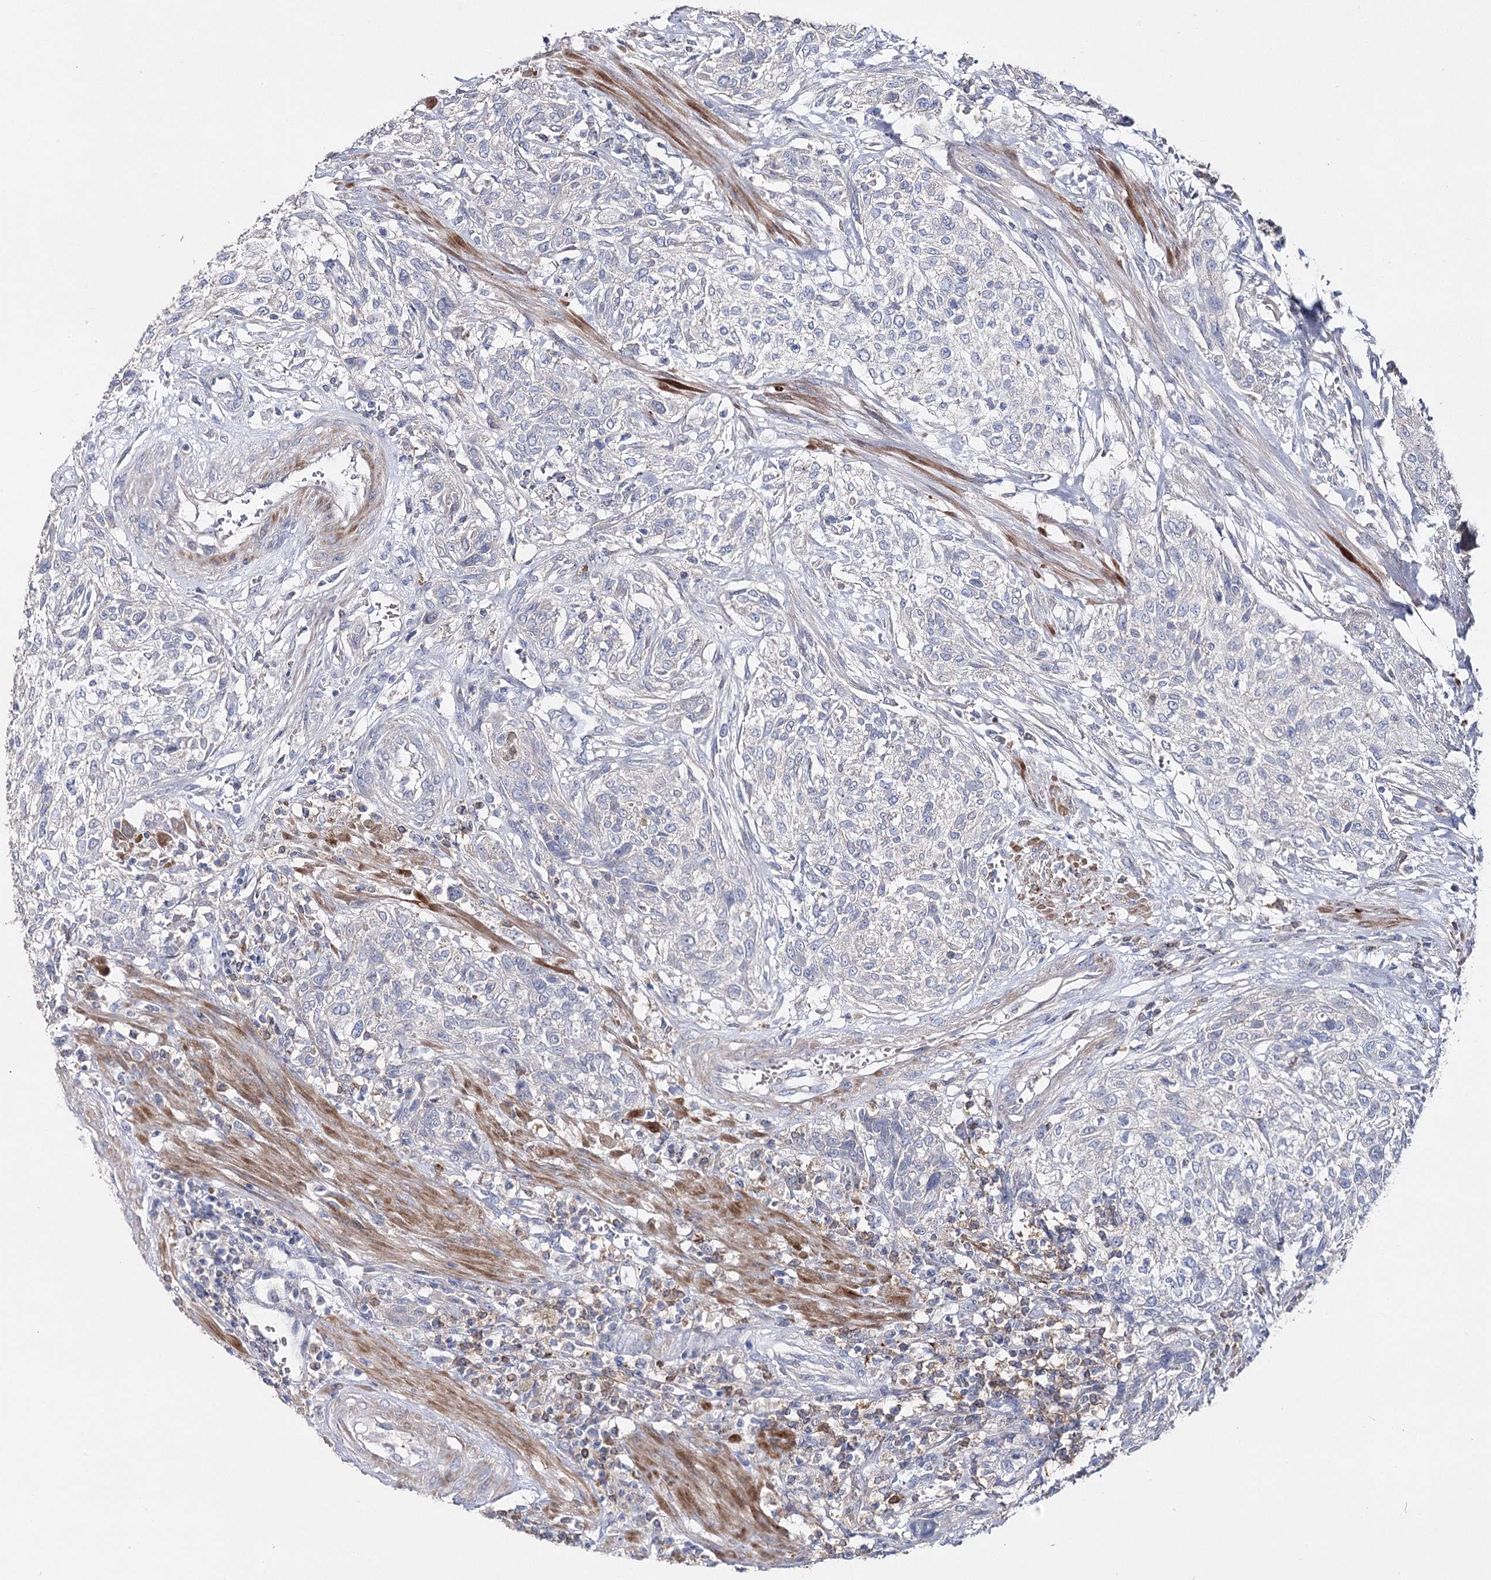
{"staining": {"intensity": "negative", "quantity": "none", "location": "none"}, "tissue": "urothelial cancer", "cell_type": "Tumor cells", "image_type": "cancer", "snomed": [{"axis": "morphology", "description": "Normal tissue, NOS"}, {"axis": "morphology", "description": "Urothelial carcinoma, NOS"}, {"axis": "topography", "description": "Urinary bladder"}, {"axis": "topography", "description": "Peripheral nerve tissue"}], "caption": "Immunohistochemistry (IHC) photomicrograph of neoplastic tissue: human transitional cell carcinoma stained with DAB demonstrates no significant protein positivity in tumor cells.", "gene": "NRAP", "patient": {"sex": "male", "age": 35}}